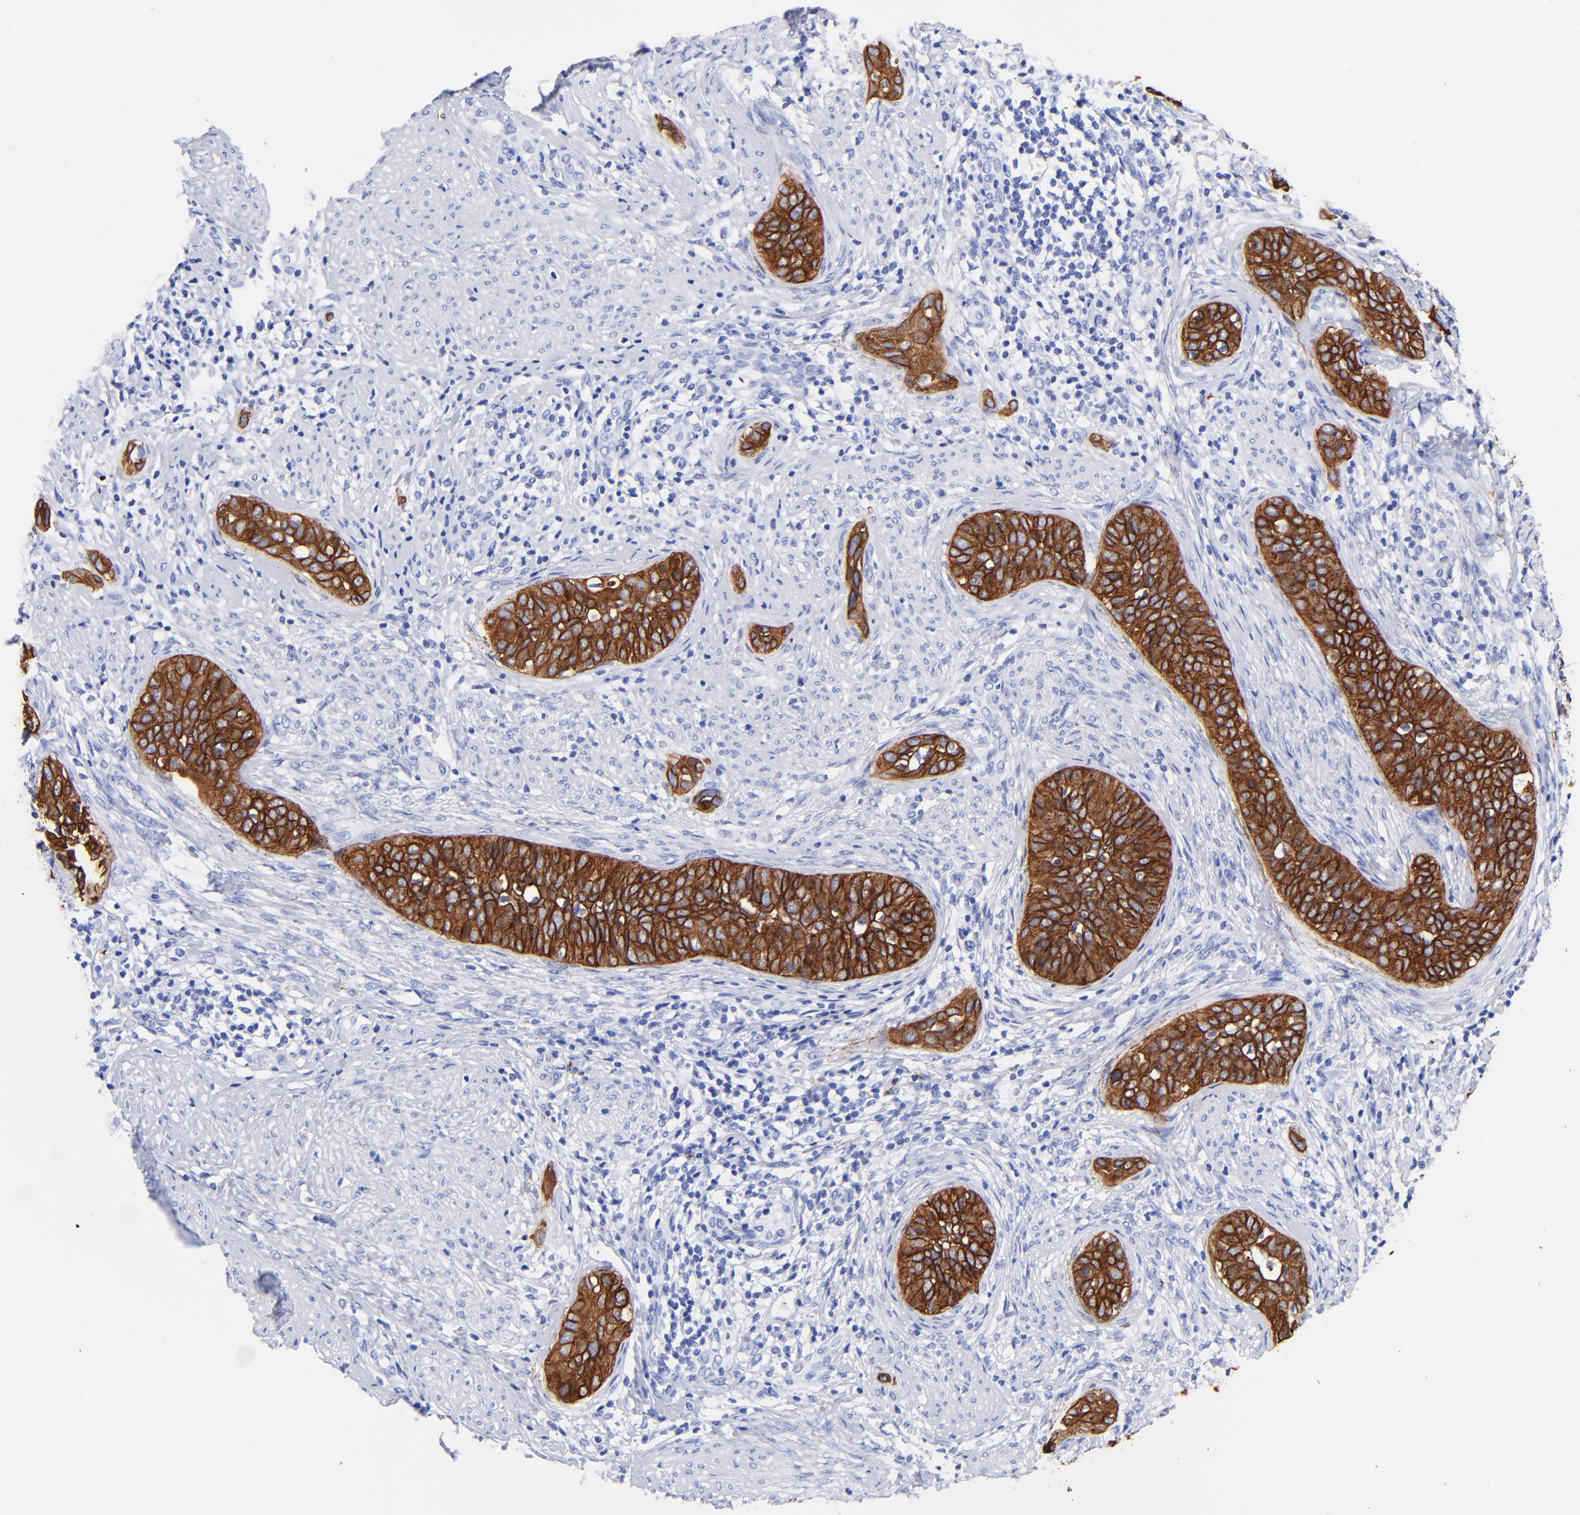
{"staining": {"intensity": "strong", "quantity": ">75%", "location": "cytoplasmic/membranous"}, "tissue": "cervical cancer", "cell_type": "Tumor cells", "image_type": "cancer", "snomed": [{"axis": "morphology", "description": "Squamous cell carcinoma, NOS"}, {"axis": "topography", "description": "Cervix"}], "caption": "High-magnification brightfield microscopy of cervical cancer stained with DAB (3,3'-diaminobenzidine) (brown) and counterstained with hematoxylin (blue). tumor cells exhibit strong cytoplasmic/membranous expression is seen in approximately>75% of cells.", "gene": "KRT19", "patient": {"sex": "female", "age": 31}}